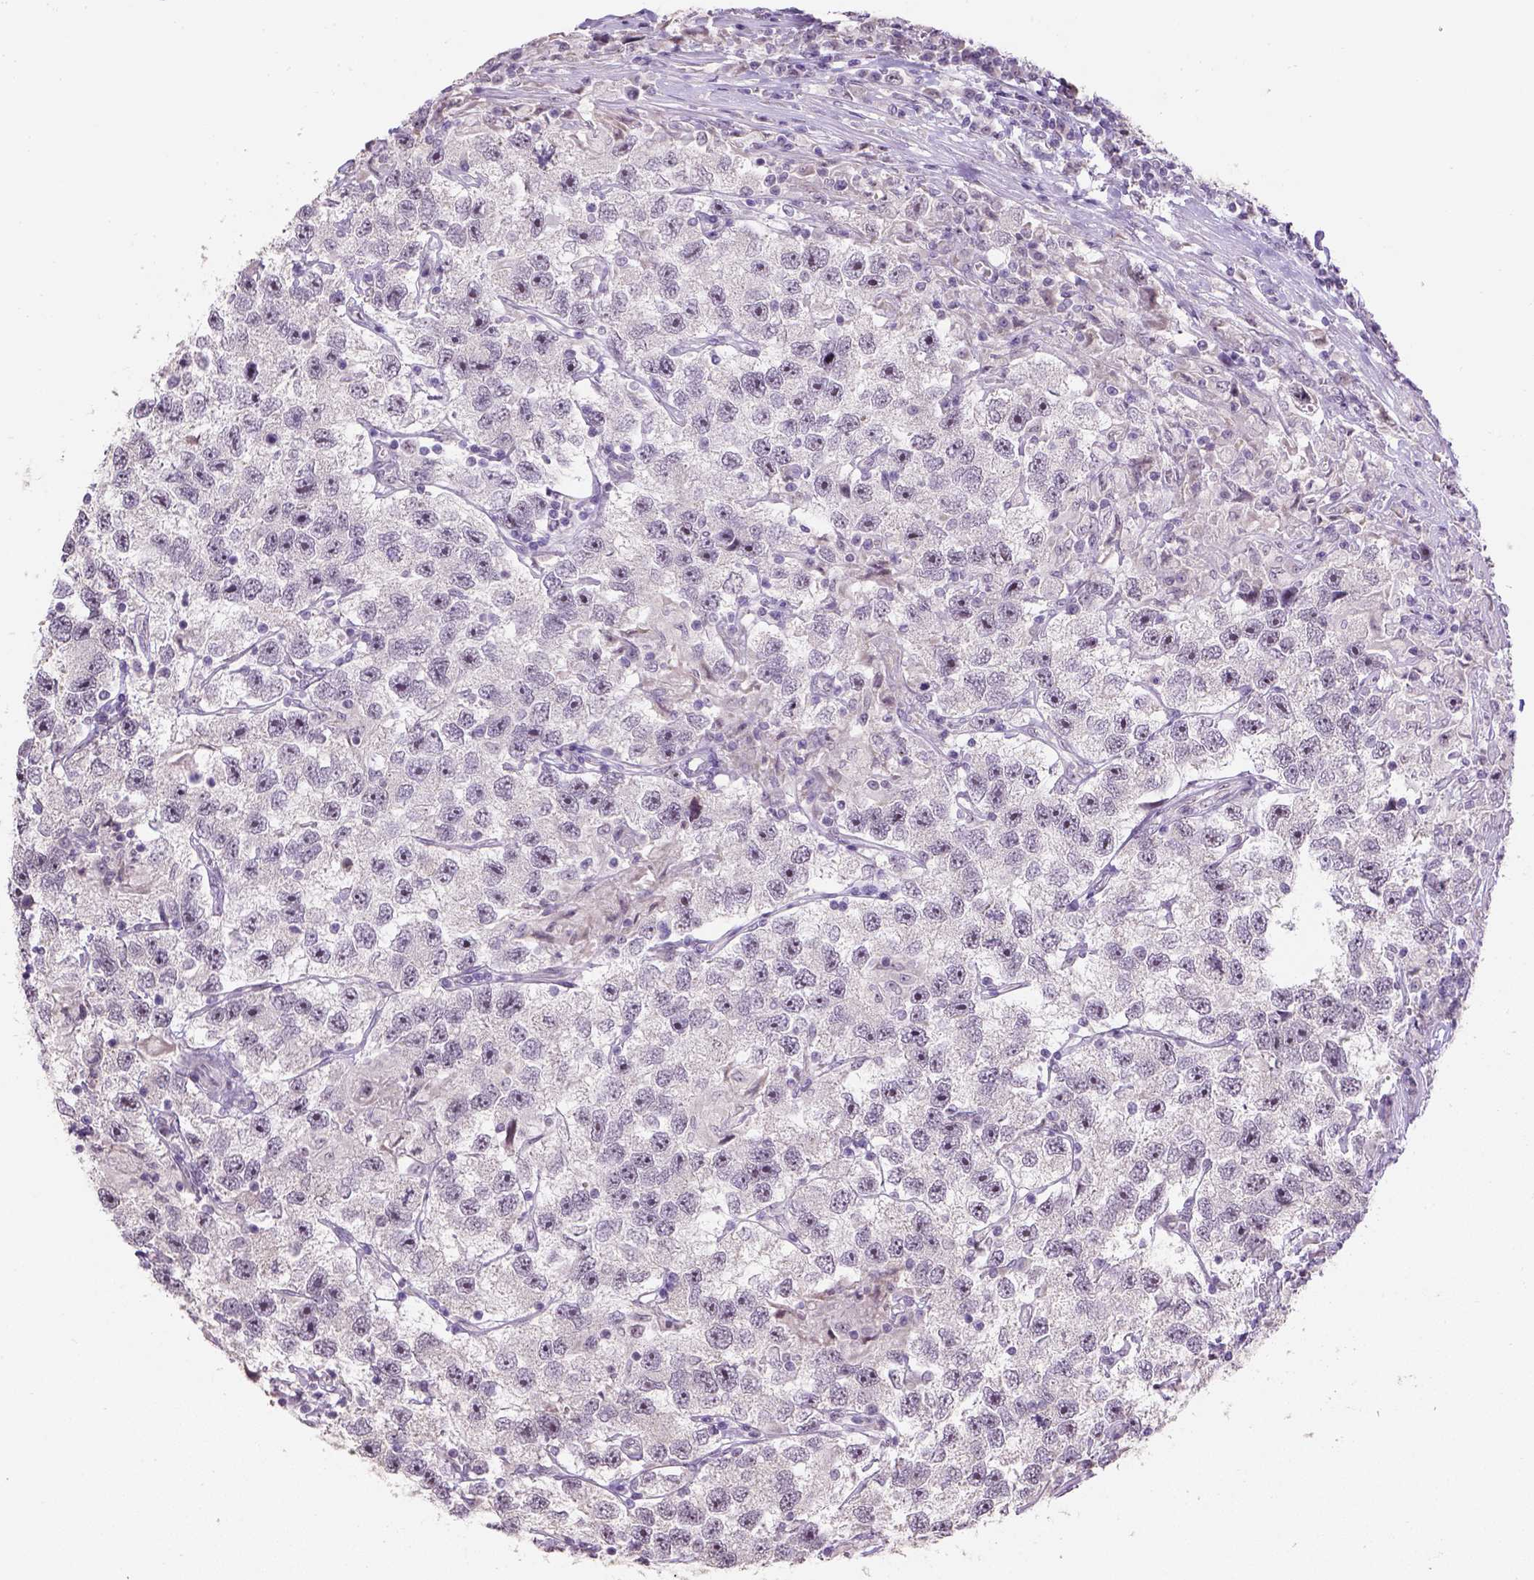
{"staining": {"intensity": "negative", "quantity": "none", "location": "none"}, "tissue": "testis cancer", "cell_type": "Tumor cells", "image_type": "cancer", "snomed": [{"axis": "morphology", "description": "Seminoma, NOS"}, {"axis": "topography", "description": "Testis"}], "caption": "IHC of testis seminoma reveals no positivity in tumor cells.", "gene": "DDX50", "patient": {"sex": "male", "age": 26}}